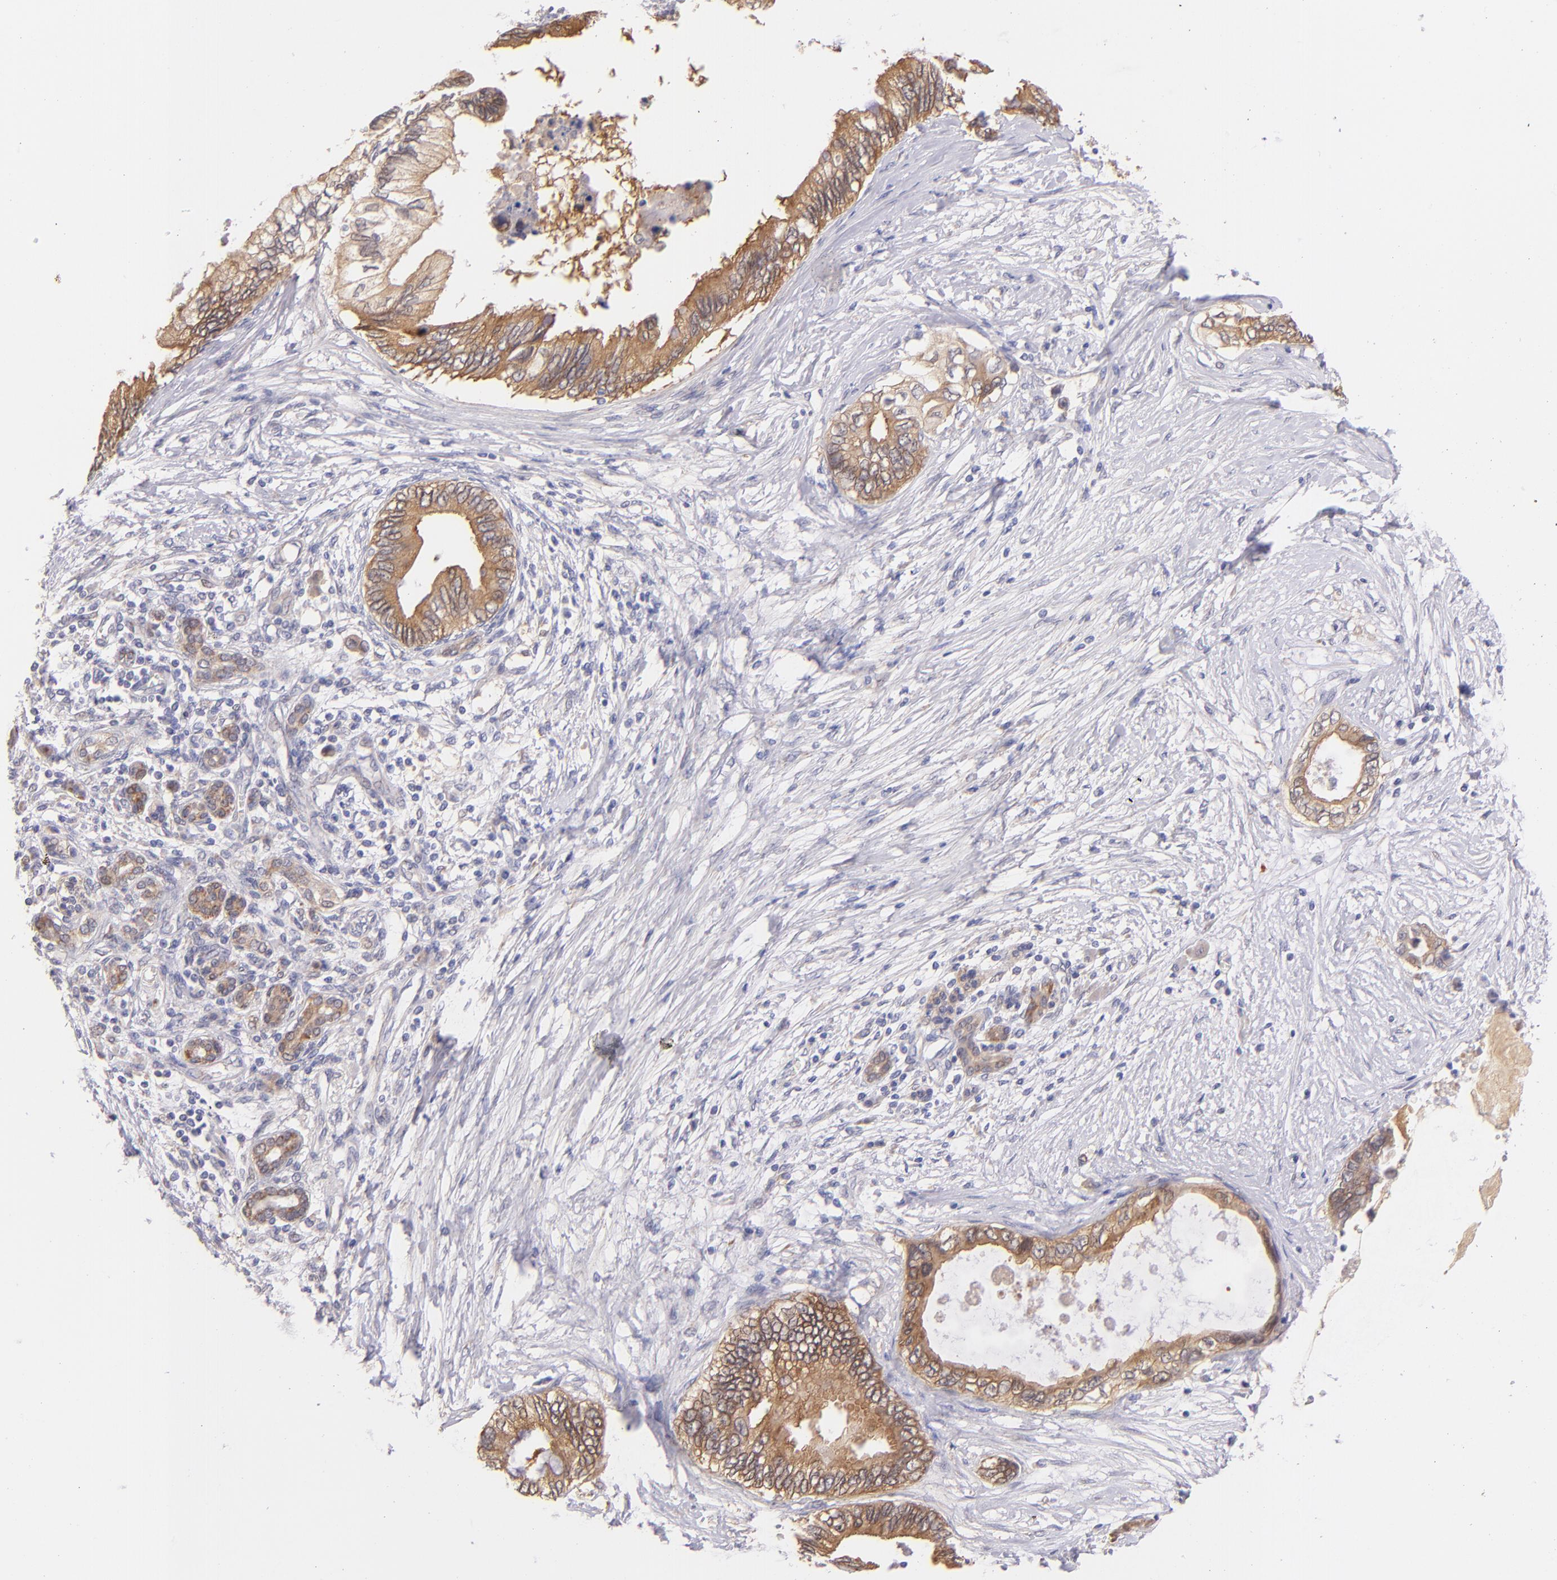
{"staining": {"intensity": "moderate", "quantity": ">75%", "location": "cytoplasmic/membranous"}, "tissue": "pancreatic cancer", "cell_type": "Tumor cells", "image_type": "cancer", "snomed": [{"axis": "morphology", "description": "Adenocarcinoma, NOS"}, {"axis": "topography", "description": "Pancreas"}], "caption": "An immunohistochemistry micrograph of neoplastic tissue is shown. Protein staining in brown labels moderate cytoplasmic/membranous positivity in pancreatic cancer within tumor cells.", "gene": "SH2D4A", "patient": {"sex": "female", "age": 66}}